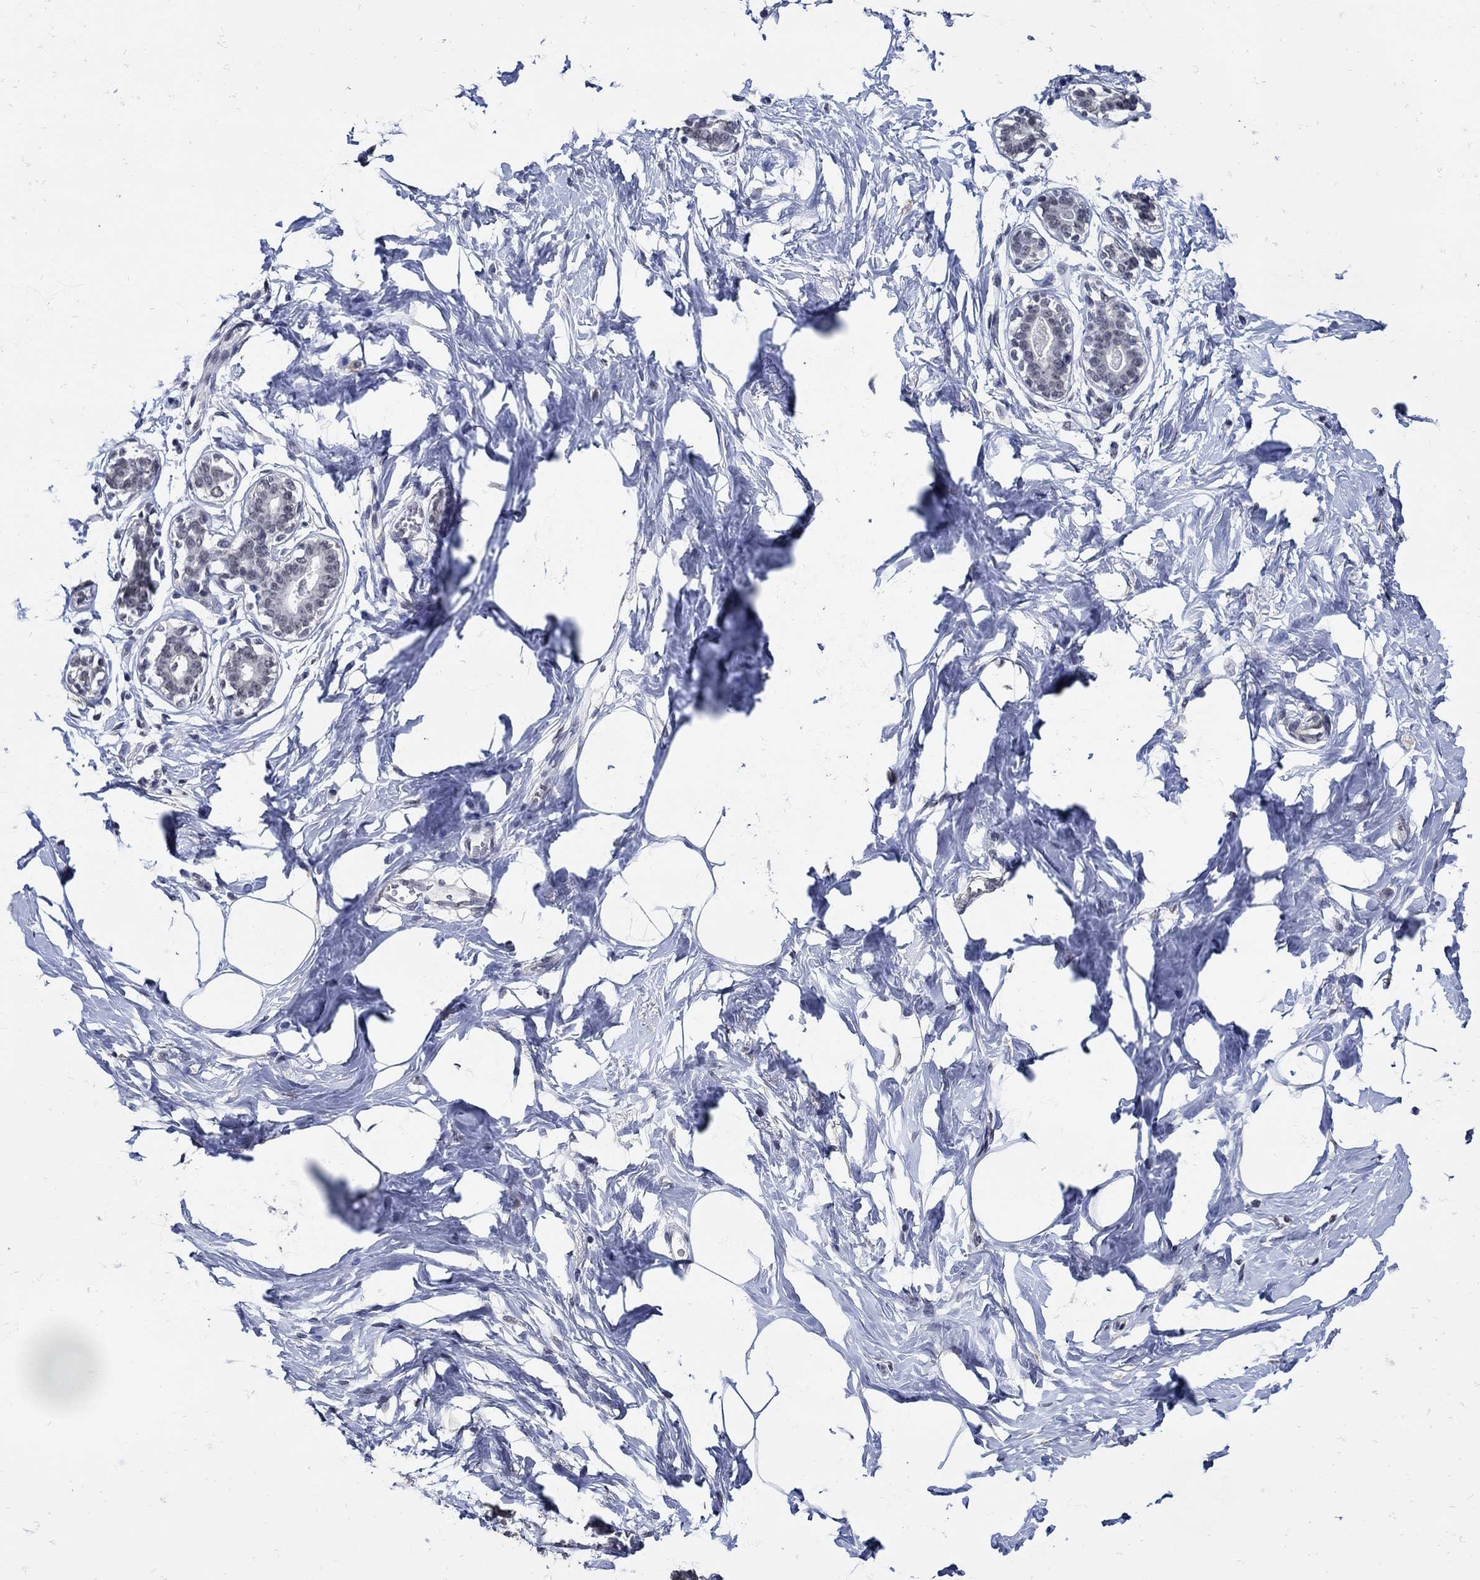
{"staining": {"intensity": "negative", "quantity": "none", "location": "none"}, "tissue": "breast", "cell_type": "Adipocytes", "image_type": "normal", "snomed": [{"axis": "morphology", "description": "Normal tissue, NOS"}, {"axis": "morphology", "description": "Lobular carcinoma, in situ"}, {"axis": "topography", "description": "Breast"}], "caption": "A high-resolution histopathology image shows immunohistochemistry staining of normal breast, which exhibits no significant positivity in adipocytes.", "gene": "KCNN3", "patient": {"sex": "female", "age": 35}}